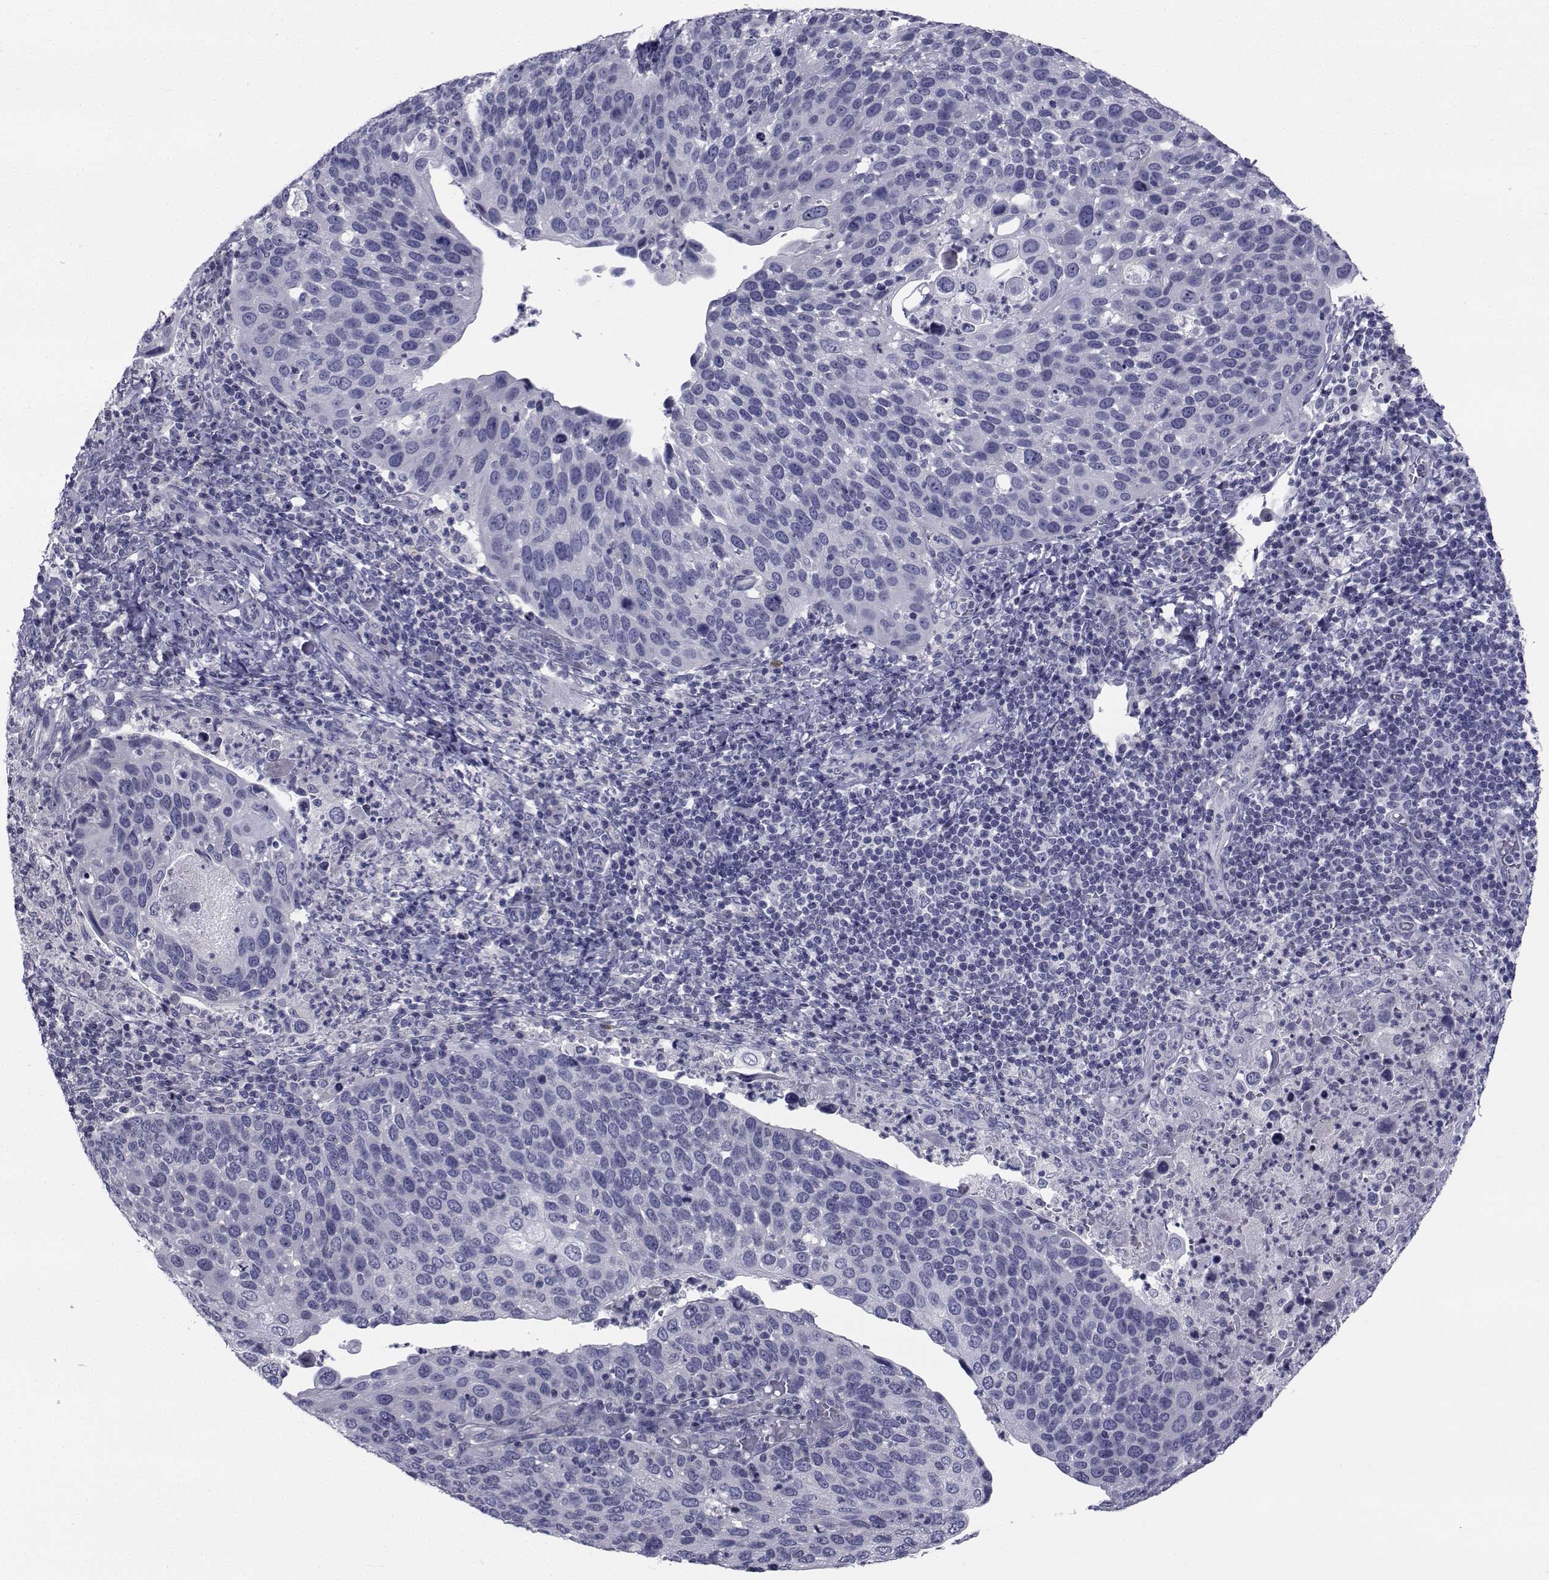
{"staining": {"intensity": "negative", "quantity": "none", "location": "none"}, "tissue": "cervical cancer", "cell_type": "Tumor cells", "image_type": "cancer", "snomed": [{"axis": "morphology", "description": "Squamous cell carcinoma, NOS"}, {"axis": "topography", "description": "Cervix"}], "caption": "Tumor cells show no significant positivity in cervical squamous cell carcinoma.", "gene": "CHRNA1", "patient": {"sex": "female", "age": 54}}